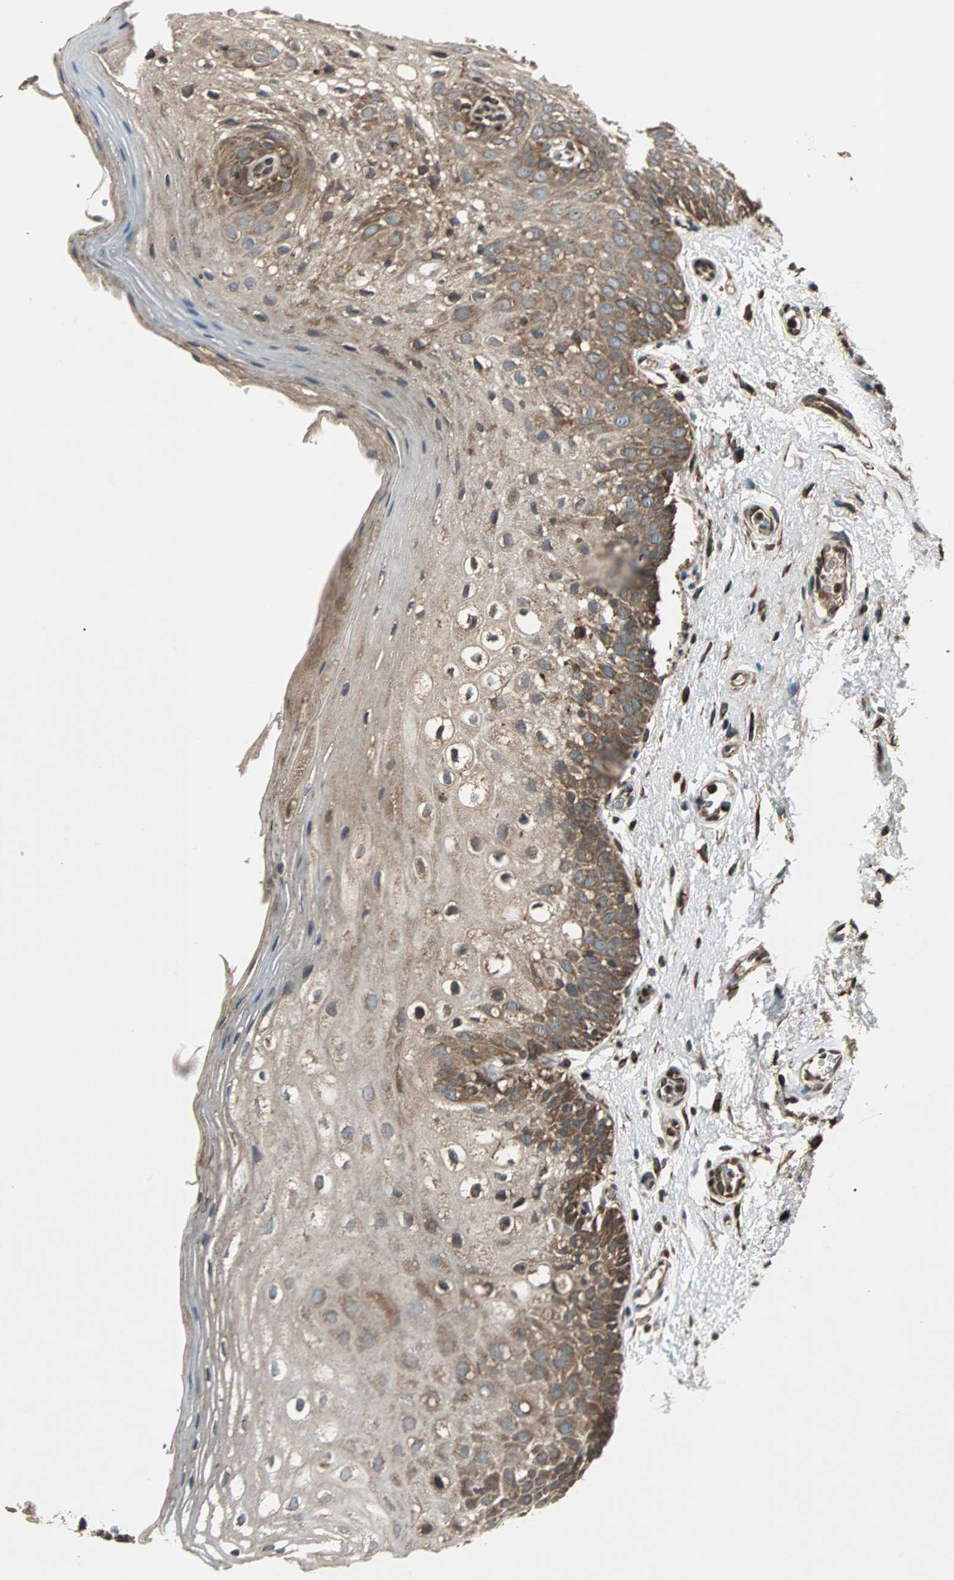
{"staining": {"intensity": "strong", "quantity": ">75%", "location": "cytoplasmic/membranous"}, "tissue": "oral mucosa", "cell_type": "Squamous epithelial cells", "image_type": "normal", "snomed": [{"axis": "morphology", "description": "Normal tissue, NOS"}, {"axis": "morphology", "description": "Squamous cell carcinoma, NOS"}, {"axis": "topography", "description": "Skeletal muscle"}, {"axis": "topography", "description": "Oral tissue"}], "caption": "A high amount of strong cytoplasmic/membranous expression is seen in about >75% of squamous epithelial cells in benign oral mucosa. The protein of interest is stained brown, and the nuclei are stained in blue (DAB (3,3'-diaminobenzidine) IHC with brightfield microscopy, high magnification).", "gene": "RAB7A", "patient": {"sex": "male", "age": 71}}